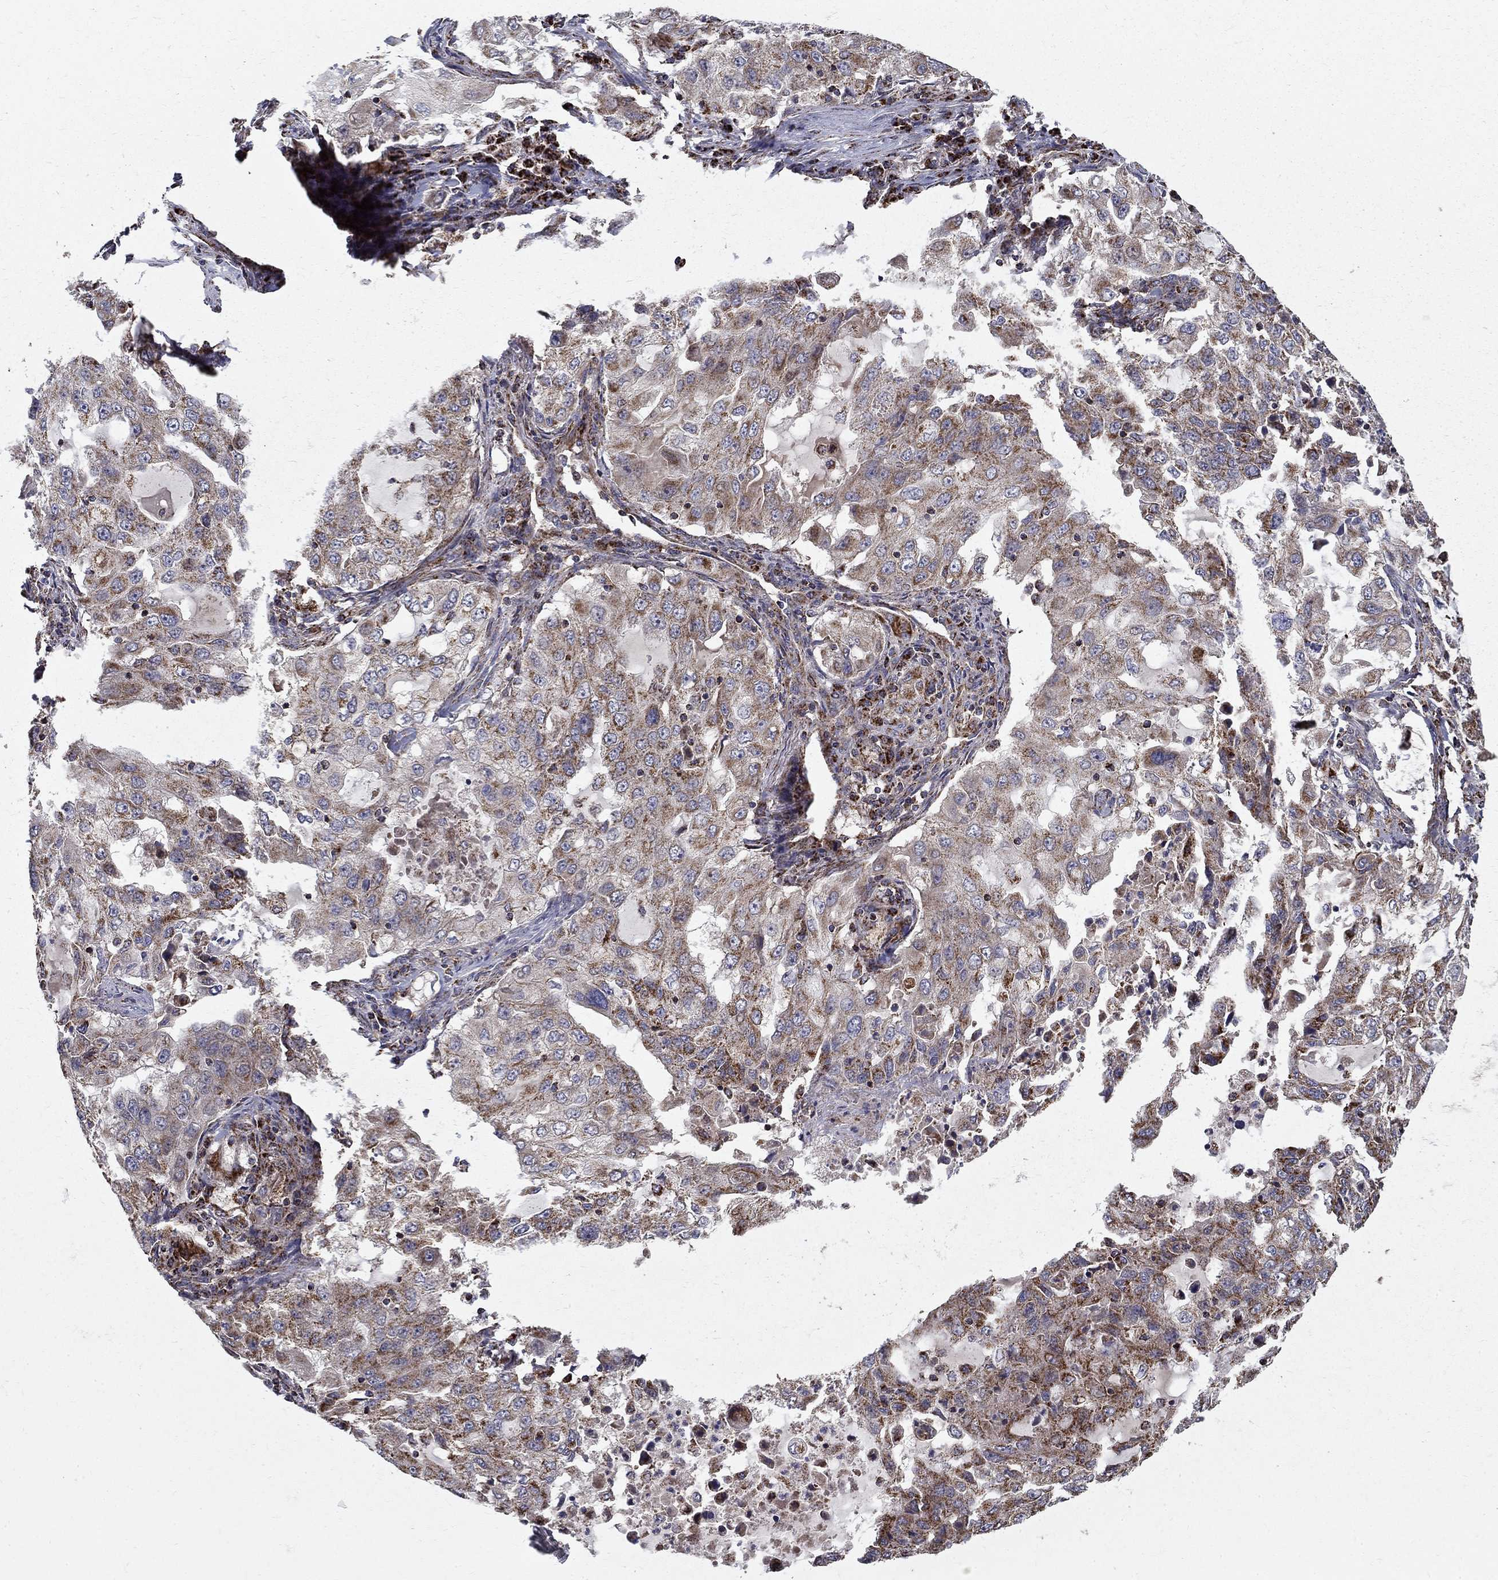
{"staining": {"intensity": "moderate", "quantity": "25%-75%", "location": "cytoplasmic/membranous"}, "tissue": "lung cancer", "cell_type": "Tumor cells", "image_type": "cancer", "snomed": [{"axis": "morphology", "description": "Adenocarcinoma, NOS"}, {"axis": "topography", "description": "Lung"}], "caption": "Tumor cells reveal moderate cytoplasmic/membranous expression in approximately 25%-75% of cells in lung adenocarcinoma.", "gene": "NDUFS8", "patient": {"sex": "female", "age": 61}}